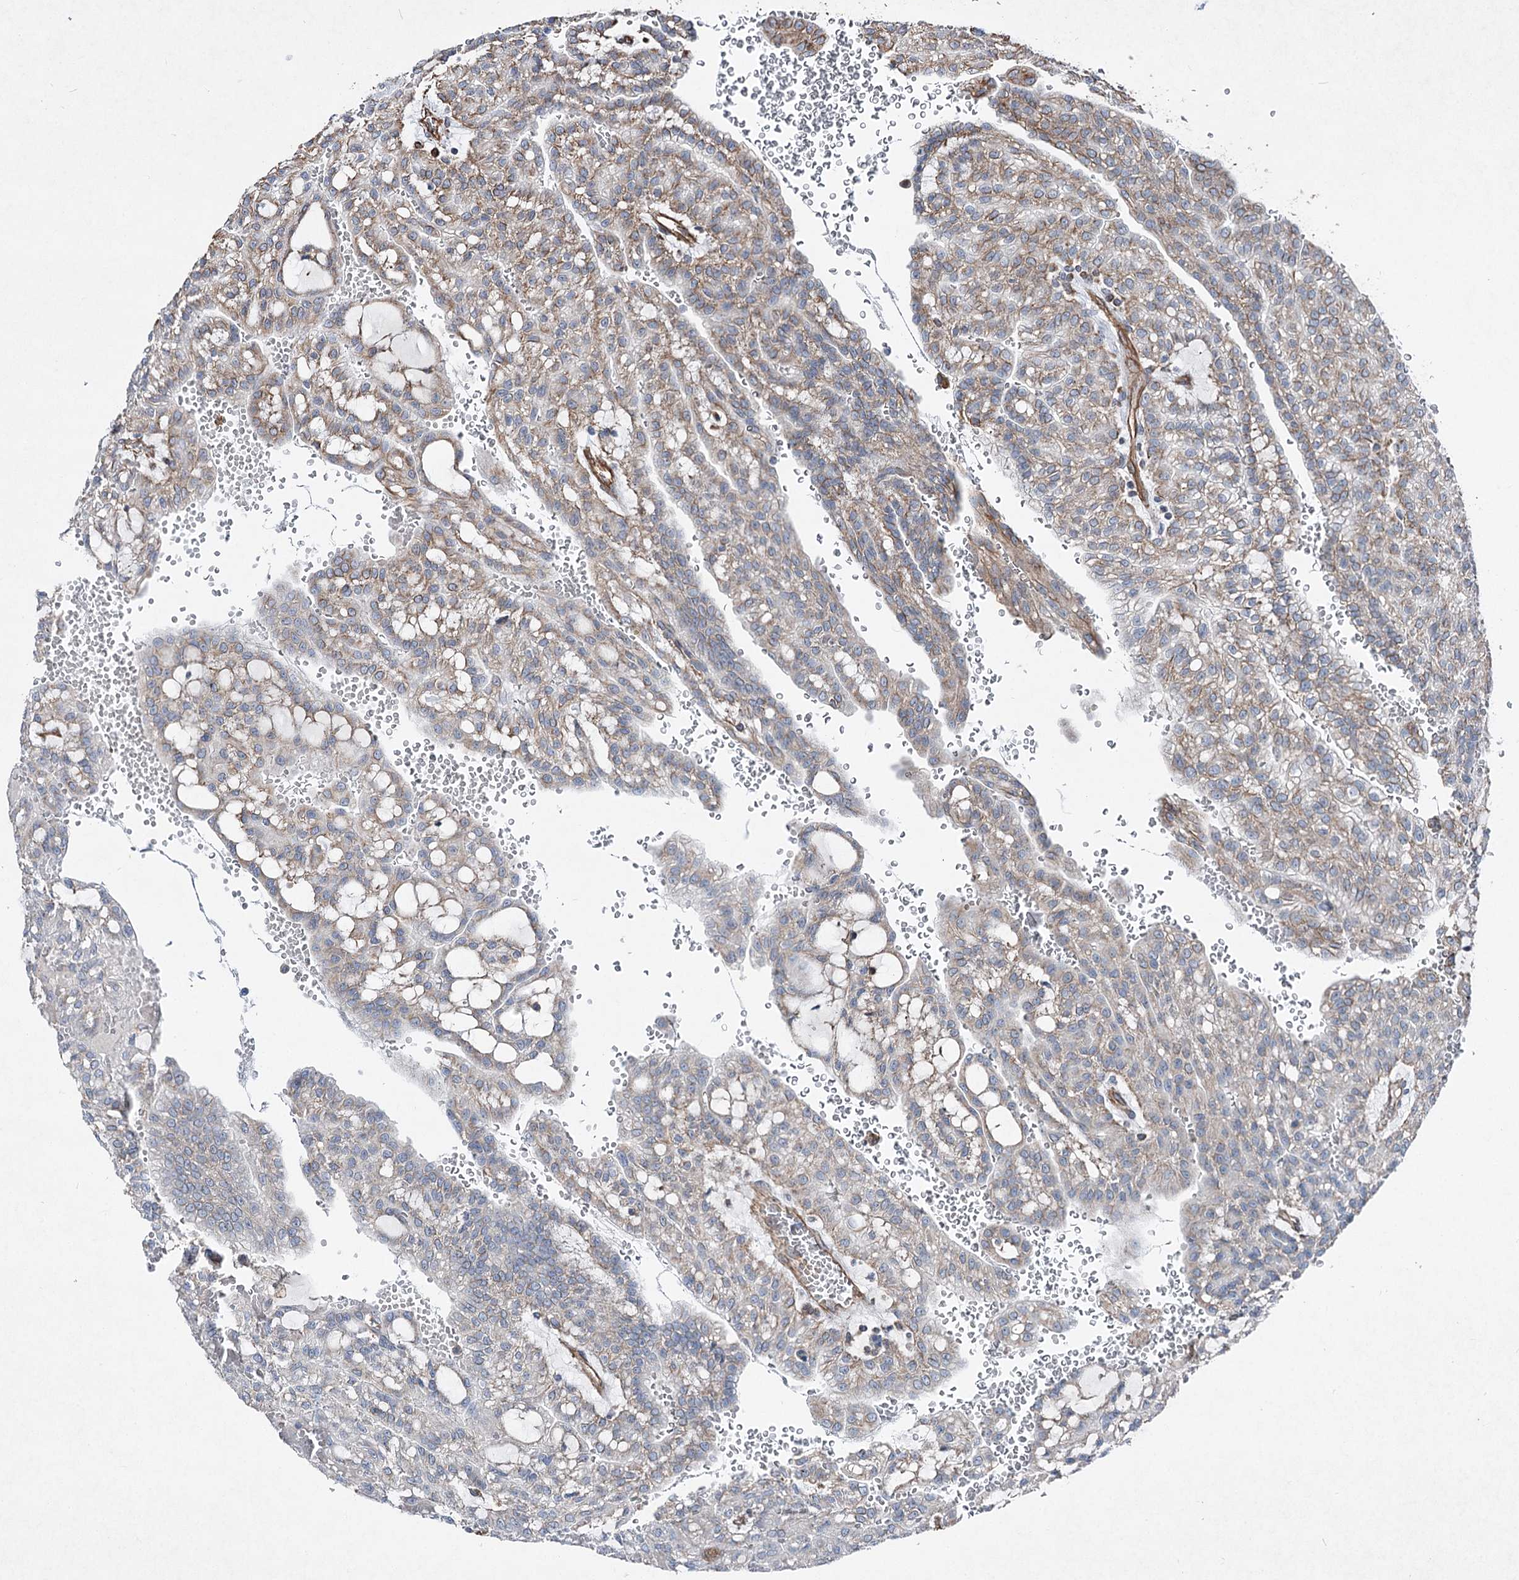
{"staining": {"intensity": "moderate", "quantity": "25%-75%", "location": "cytoplasmic/membranous"}, "tissue": "renal cancer", "cell_type": "Tumor cells", "image_type": "cancer", "snomed": [{"axis": "morphology", "description": "Adenocarcinoma, NOS"}, {"axis": "topography", "description": "Kidney"}], "caption": "A histopathology image of adenocarcinoma (renal) stained for a protein reveals moderate cytoplasmic/membranous brown staining in tumor cells. The protein is shown in brown color, while the nuclei are stained blue.", "gene": "CLEC4M", "patient": {"sex": "male", "age": 63}}